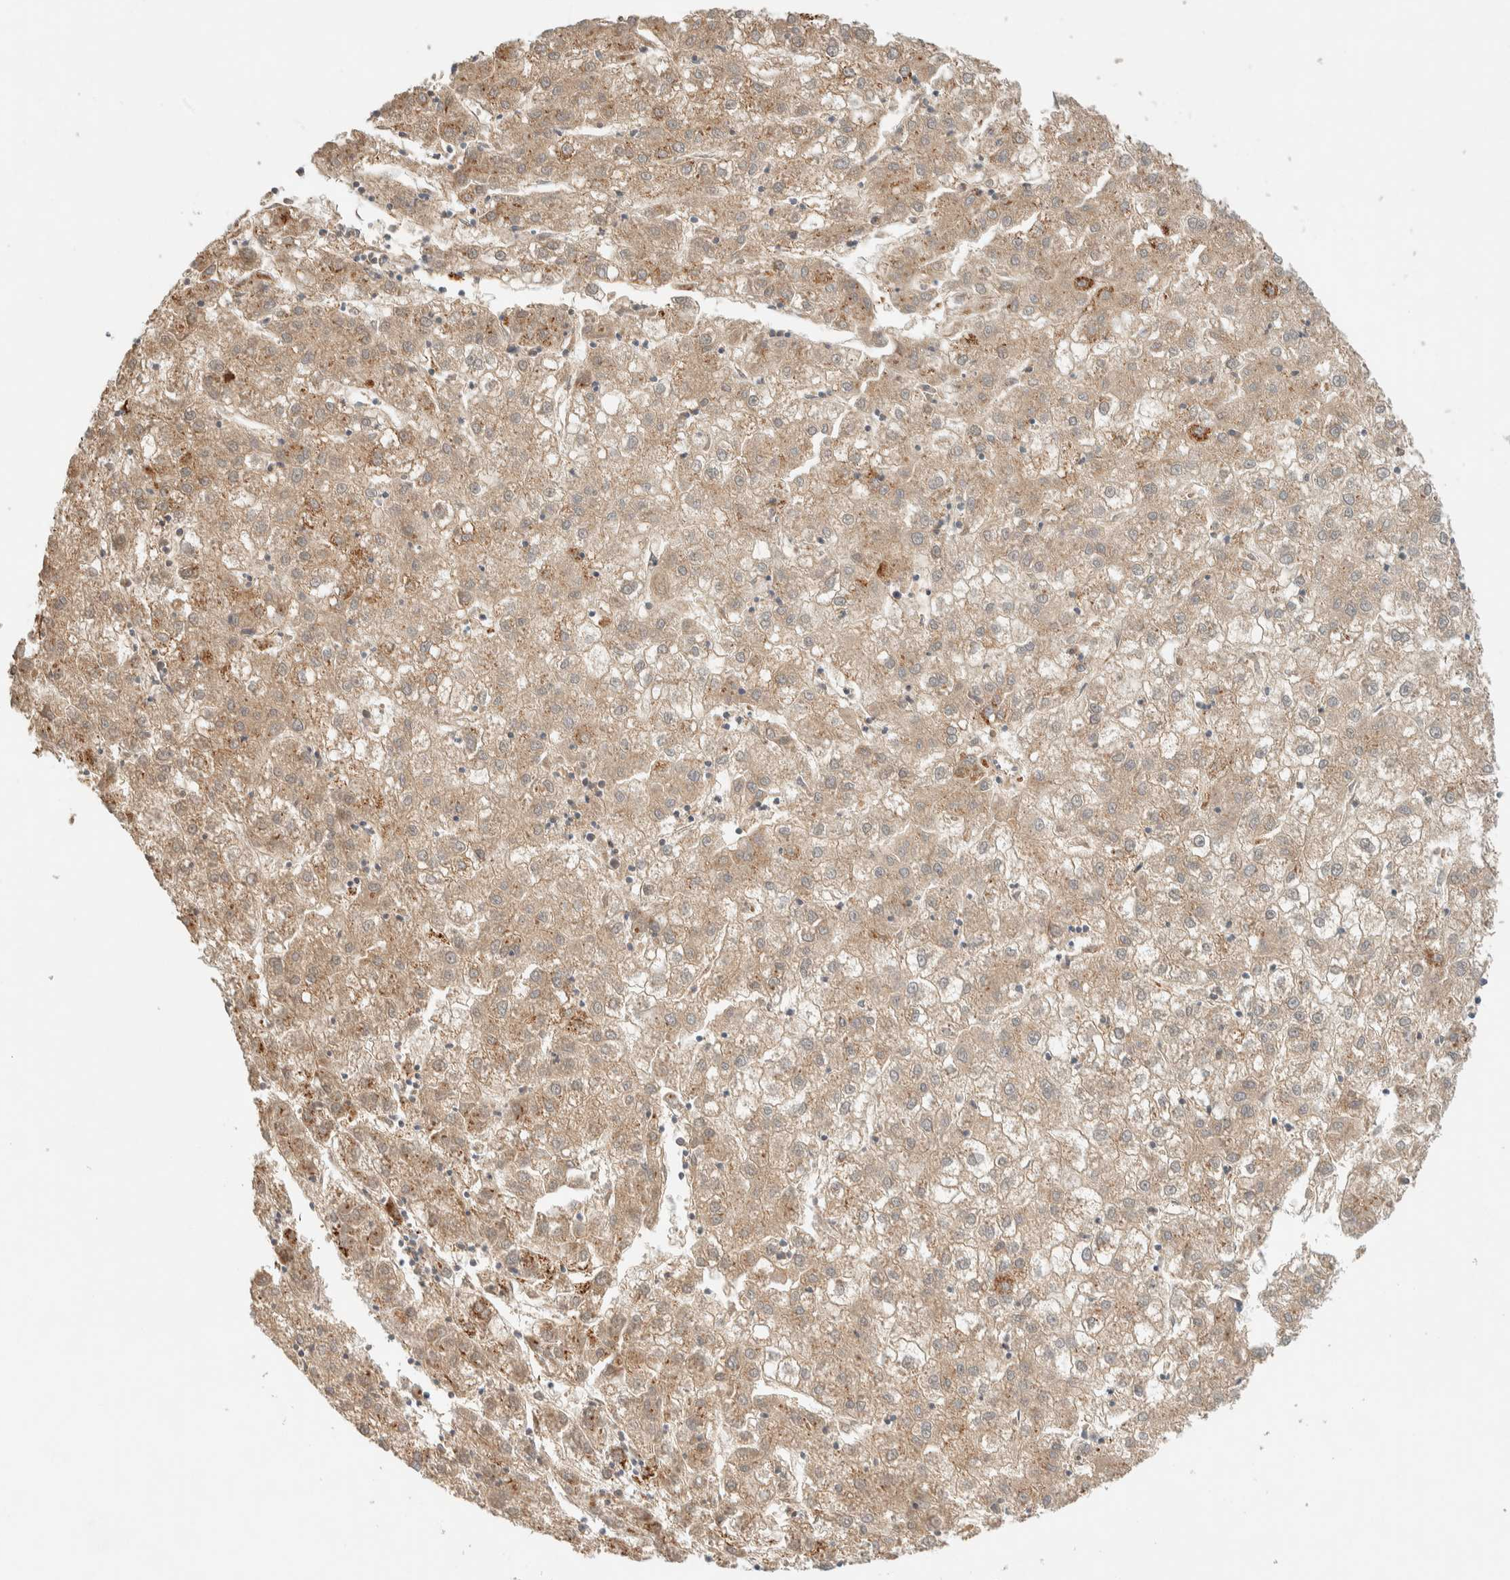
{"staining": {"intensity": "weak", "quantity": ">75%", "location": "cytoplasmic/membranous"}, "tissue": "liver cancer", "cell_type": "Tumor cells", "image_type": "cancer", "snomed": [{"axis": "morphology", "description": "Carcinoma, Hepatocellular, NOS"}, {"axis": "topography", "description": "Liver"}], "caption": "The image reveals a brown stain indicating the presence of a protein in the cytoplasmic/membranous of tumor cells in liver cancer.", "gene": "FAM167A", "patient": {"sex": "male", "age": 72}}